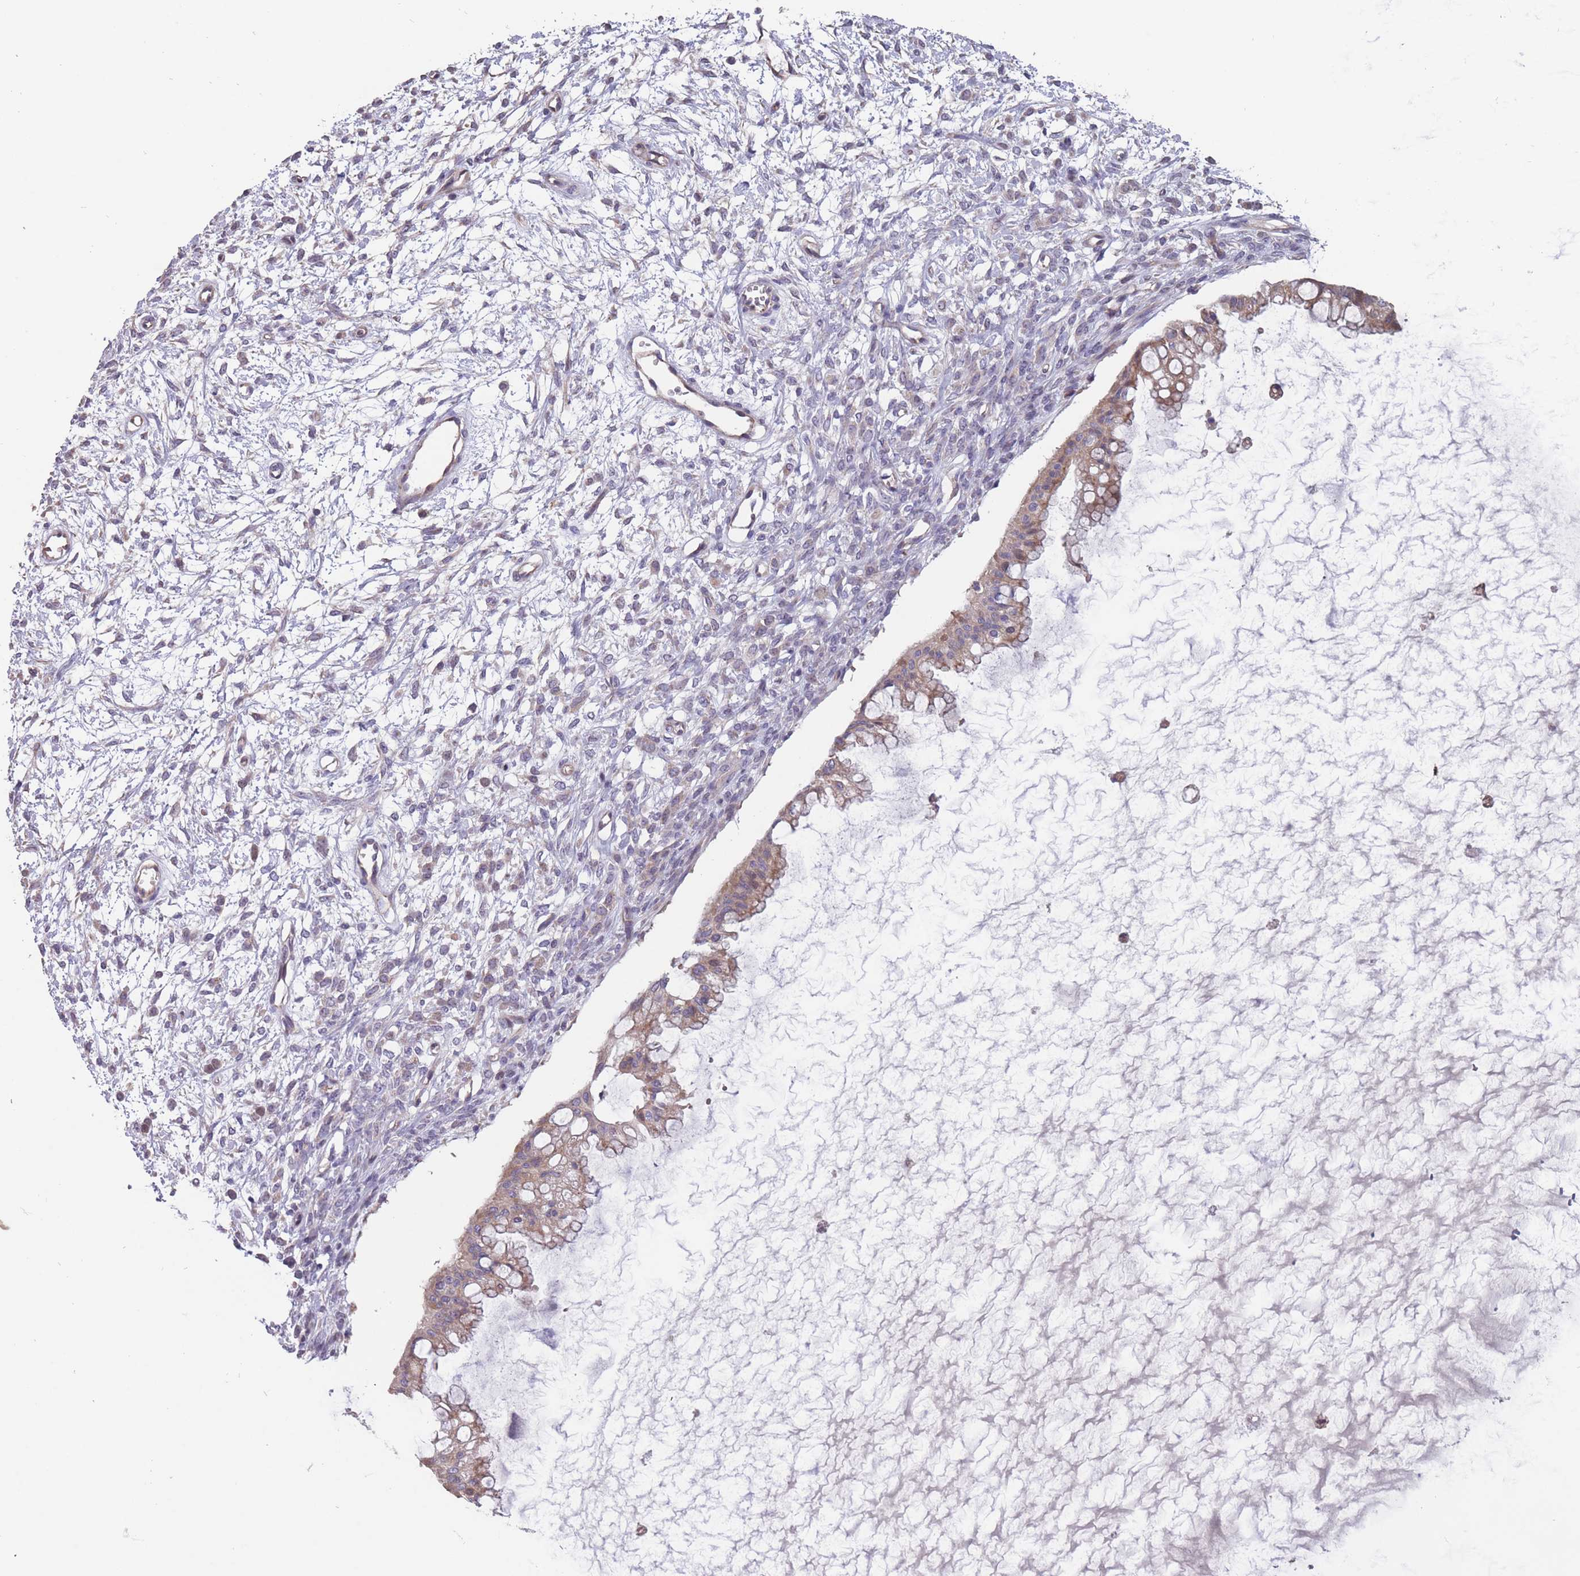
{"staining": {"intensity": "strong", "quantity": ">75%", "location": "cytoplasmic/membranous"}, "tissue": "ovarian cancer", "cell_type": "Tumor cells", "image_type": "cancer", "snomed": [{"axis": "morphology", "description": "Cystadenocarcinoma, mucinous, NOS"}, {"axis": "topography", "description": "Ovary"}], "caption": "Protein analysis of ovarian cancer (mucinous cystadenocarcinoma) tissue exhibits strong cytoplasmic/membranous expression in about >75% of tumor cells.", "gene": "ITPKC", "patient": {"sex": "female", "age": 73}}